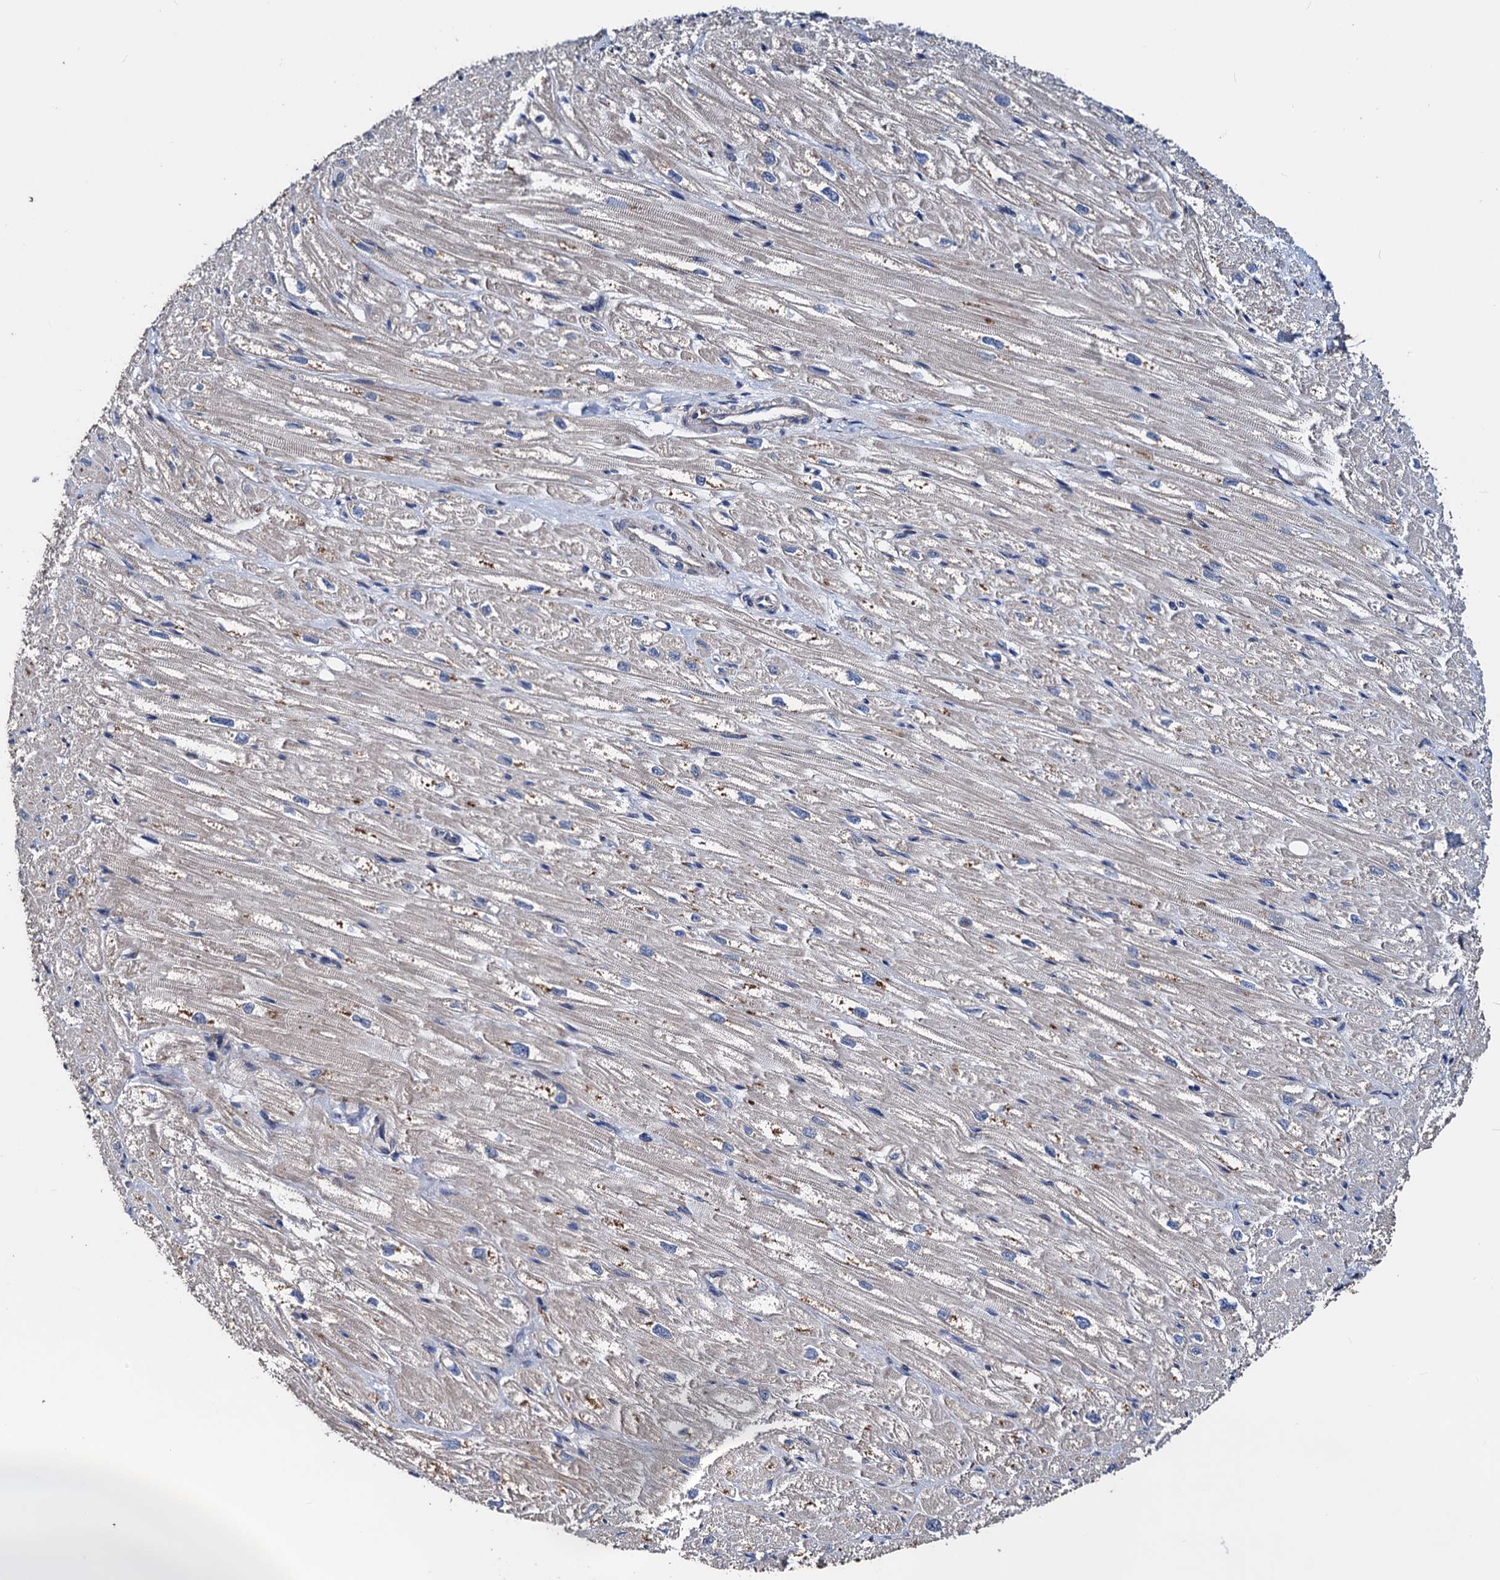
{"staining": {"intensity": "moderate", "quantity": "<25%", "location": "cytoplasmic/membranous"}, "tissue": "heart muscle", "cell_type": "Cardiomyocytes", "image_type": "normal", "snomed": [{"axis": "morphology", "description": "Normal tissue, NOS"}, {"axis": "topography", "description": "Heart"}], "caption": "Cardiomyocytes show low levels of moderate cytoplasmic/membranous expression in about <25% of cells in benign heart muscle.", "gene": "AKAP11", "patient": {"sex": "male", "age": 50}}